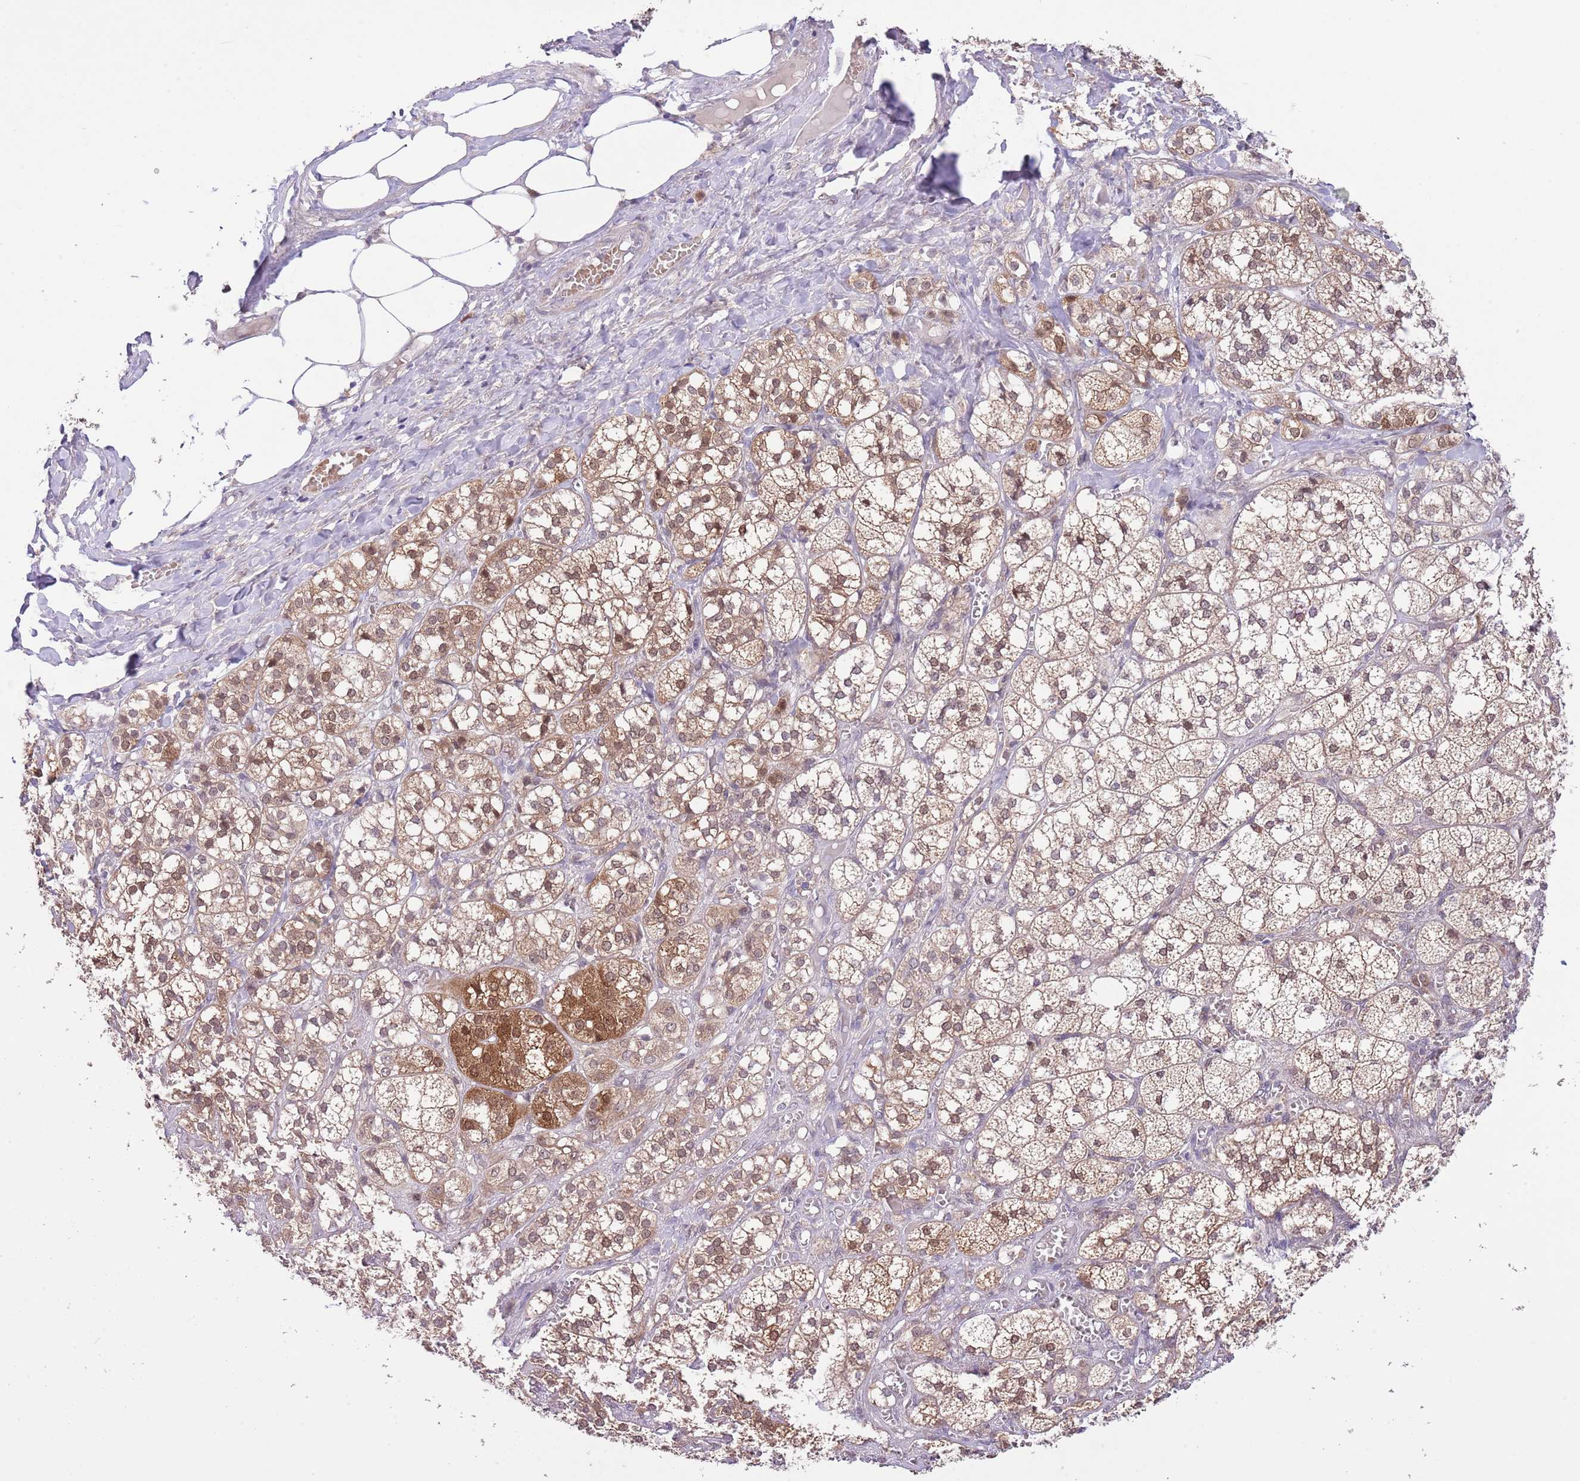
{"staining": {"intensity": "moderate", "quantity": ">75%", "location": "cytoplasmic/membranous,nuclear"}, "tissue": "adrenal gland", "cell_type": "Glandular cells", "image_type": "normal", "snomed": [{"axis": "morphology", "description": "Normal tissue, NOS"}, {"axis": "topography", "description": "Adrenal gland"}], "caption": "This photomicrograph demonstrates immunohistochemistry (IHC) staining of unremarkable adrenal gland, with medium moderate cytoplasmic/membranous,nuclear expression in approximately >75% of glandular cells.", "gene": "GALK2", "patient": {"sex": "female", "age": 61}}